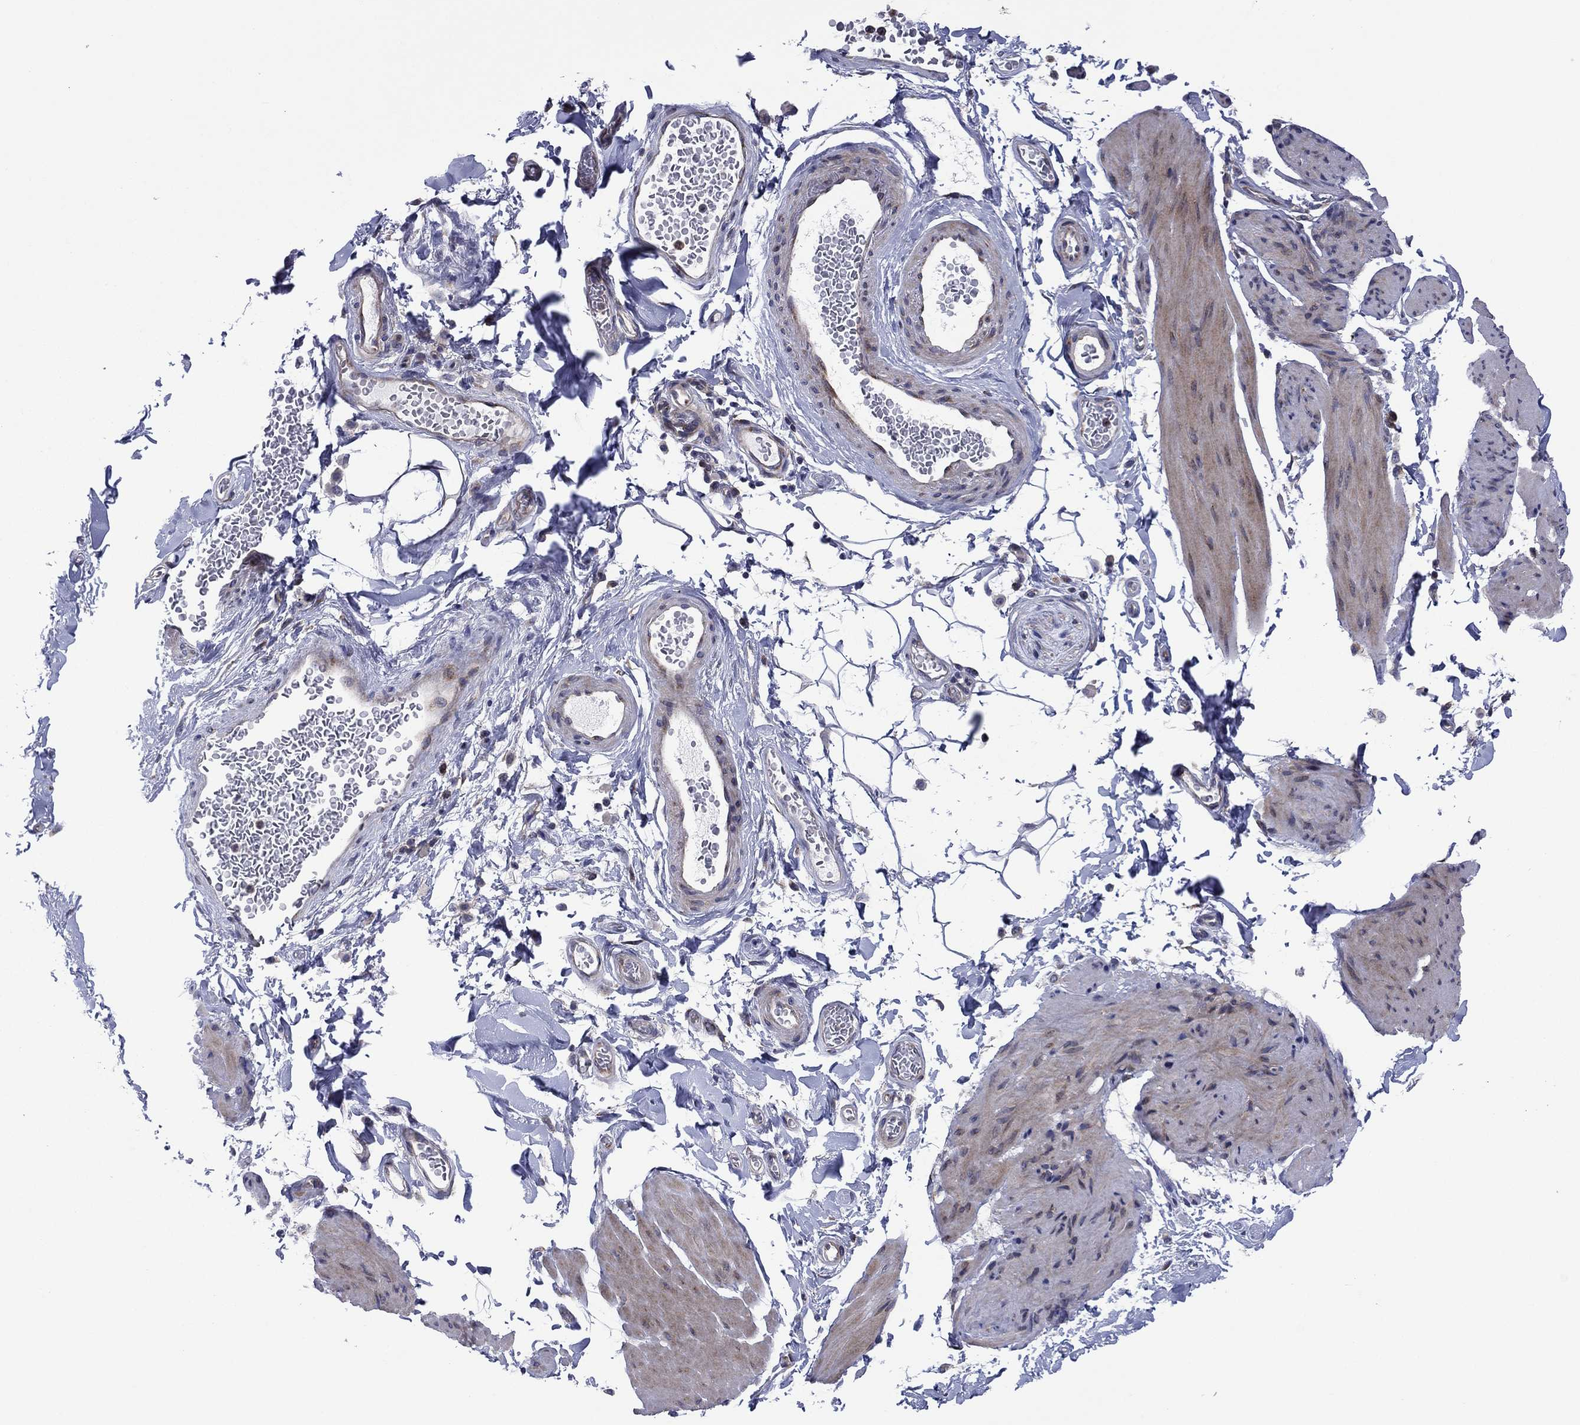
{"staining": {"intensity": "weak", "quantity": "25%-75%", "location": "cytoplasmic/membranous"}, "tissue": "smooth muscle", "cell_type": "Smooth muscle cells", "image_type": "normal", "snomed": [{"axis": "morphology", "description": "Normal tissue, NOS"}, {"axis": "topography", "description": "Adipose tissue"}, {"axis": "topography", "description": "Smooth muscle"}, {"axis": "topography", "description": "Peripheral nerve tissue"}], "caption": "Protein analysis of unremarkable smooth muscle displays weak cytoplasmic/membranous staining in about 25%-75% of smooth muscle cells.", "gene": "GPR155", "patient": {"sex": "male", "age": 83}}